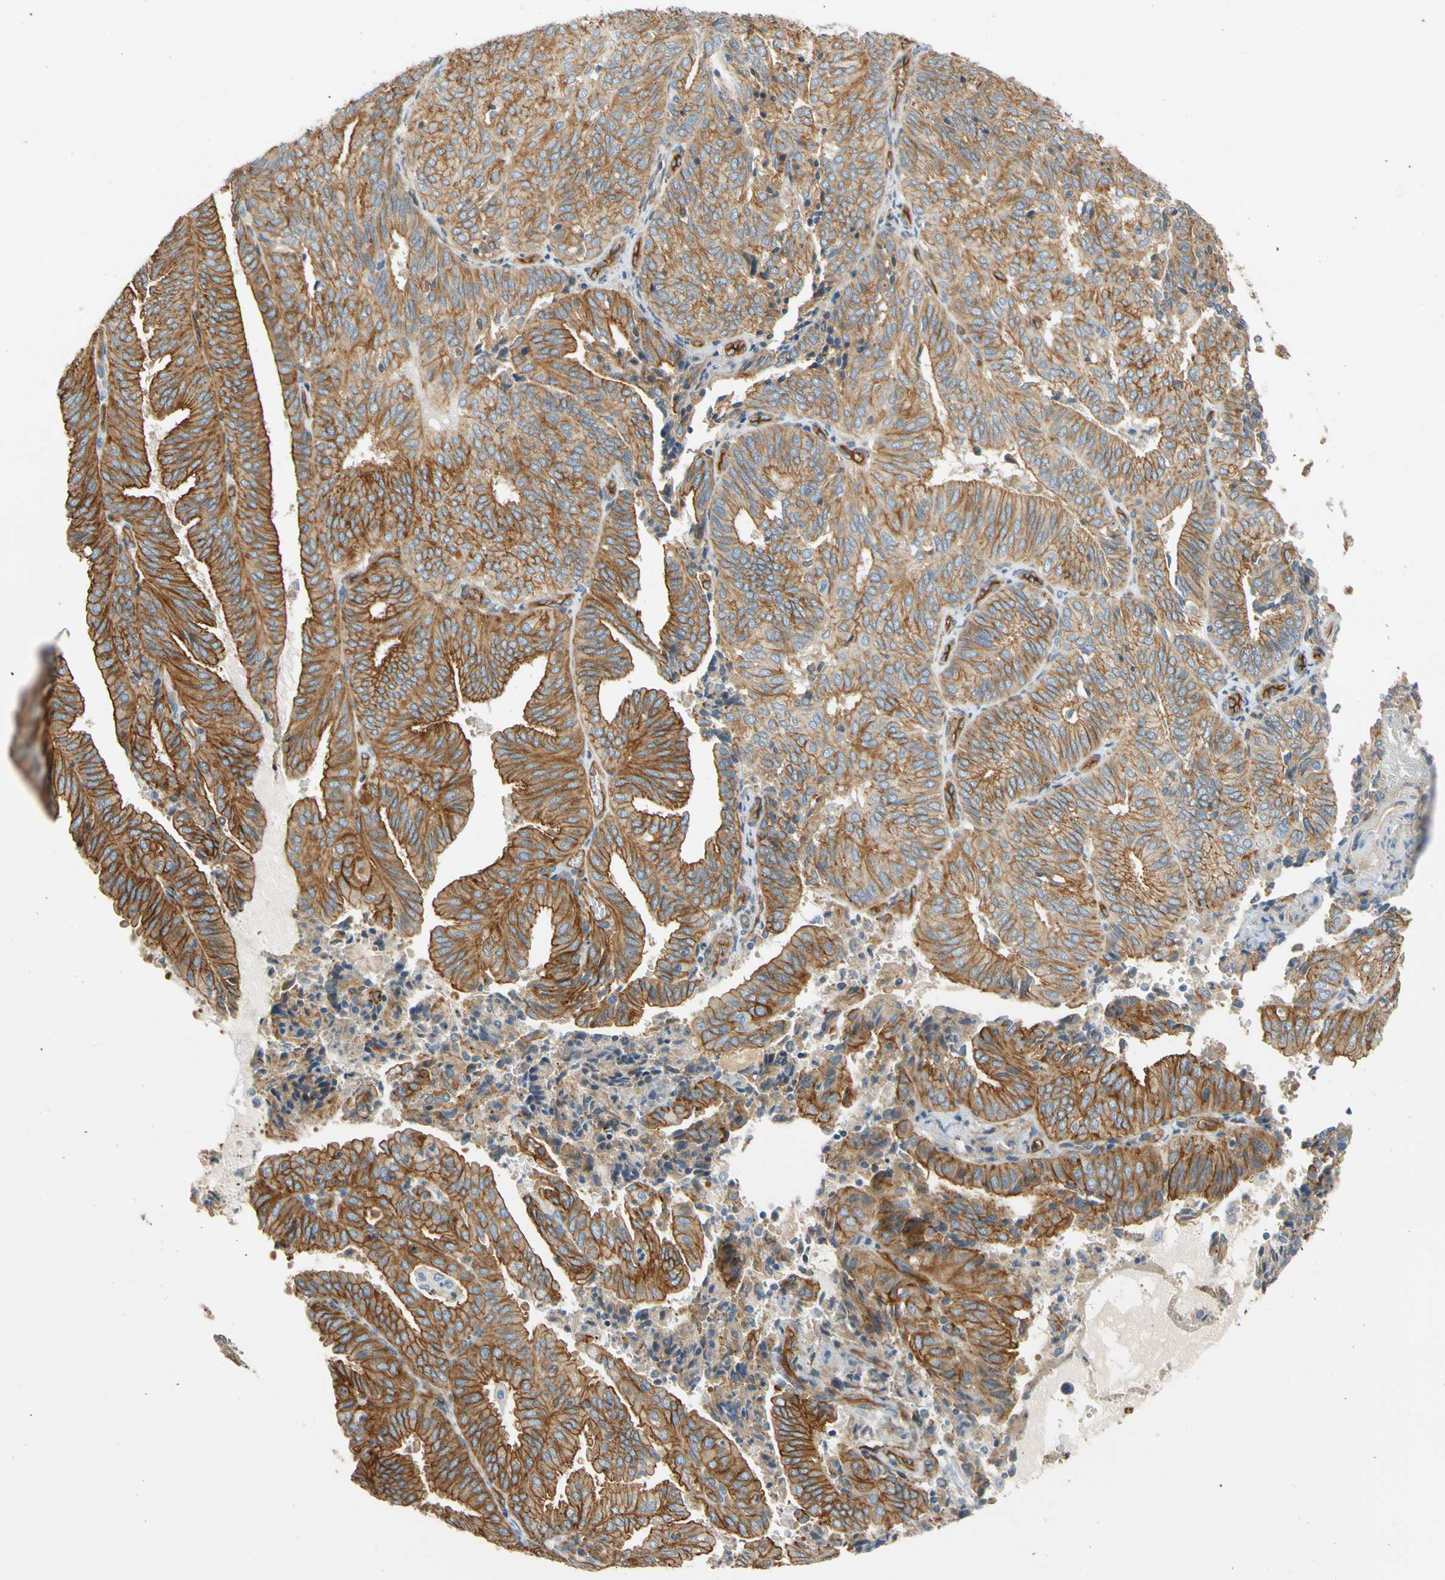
{"staining": {"intensity": "strong", "quantity": ">75%", "location": "cytoplasmic/membranous"}, "tissue": "endometrial cancer", "cell_type": "Tumor cells", "image_type": "cancer", "snomed": [{"axis": "morphology", "description": "Adenocarcinoma, NOS"}, {"axis": "topography", "description": "Uterus"}], "caption": "Protein positivity by immunohistochemistry (IHC) reveals strong cytoplasmic/membranous positivity in approximately >75% of tumor cells in adenocarcinoma (endometrial).", "gene": "SPTAN1", "patient": {"sex": "female", "age": 60}}